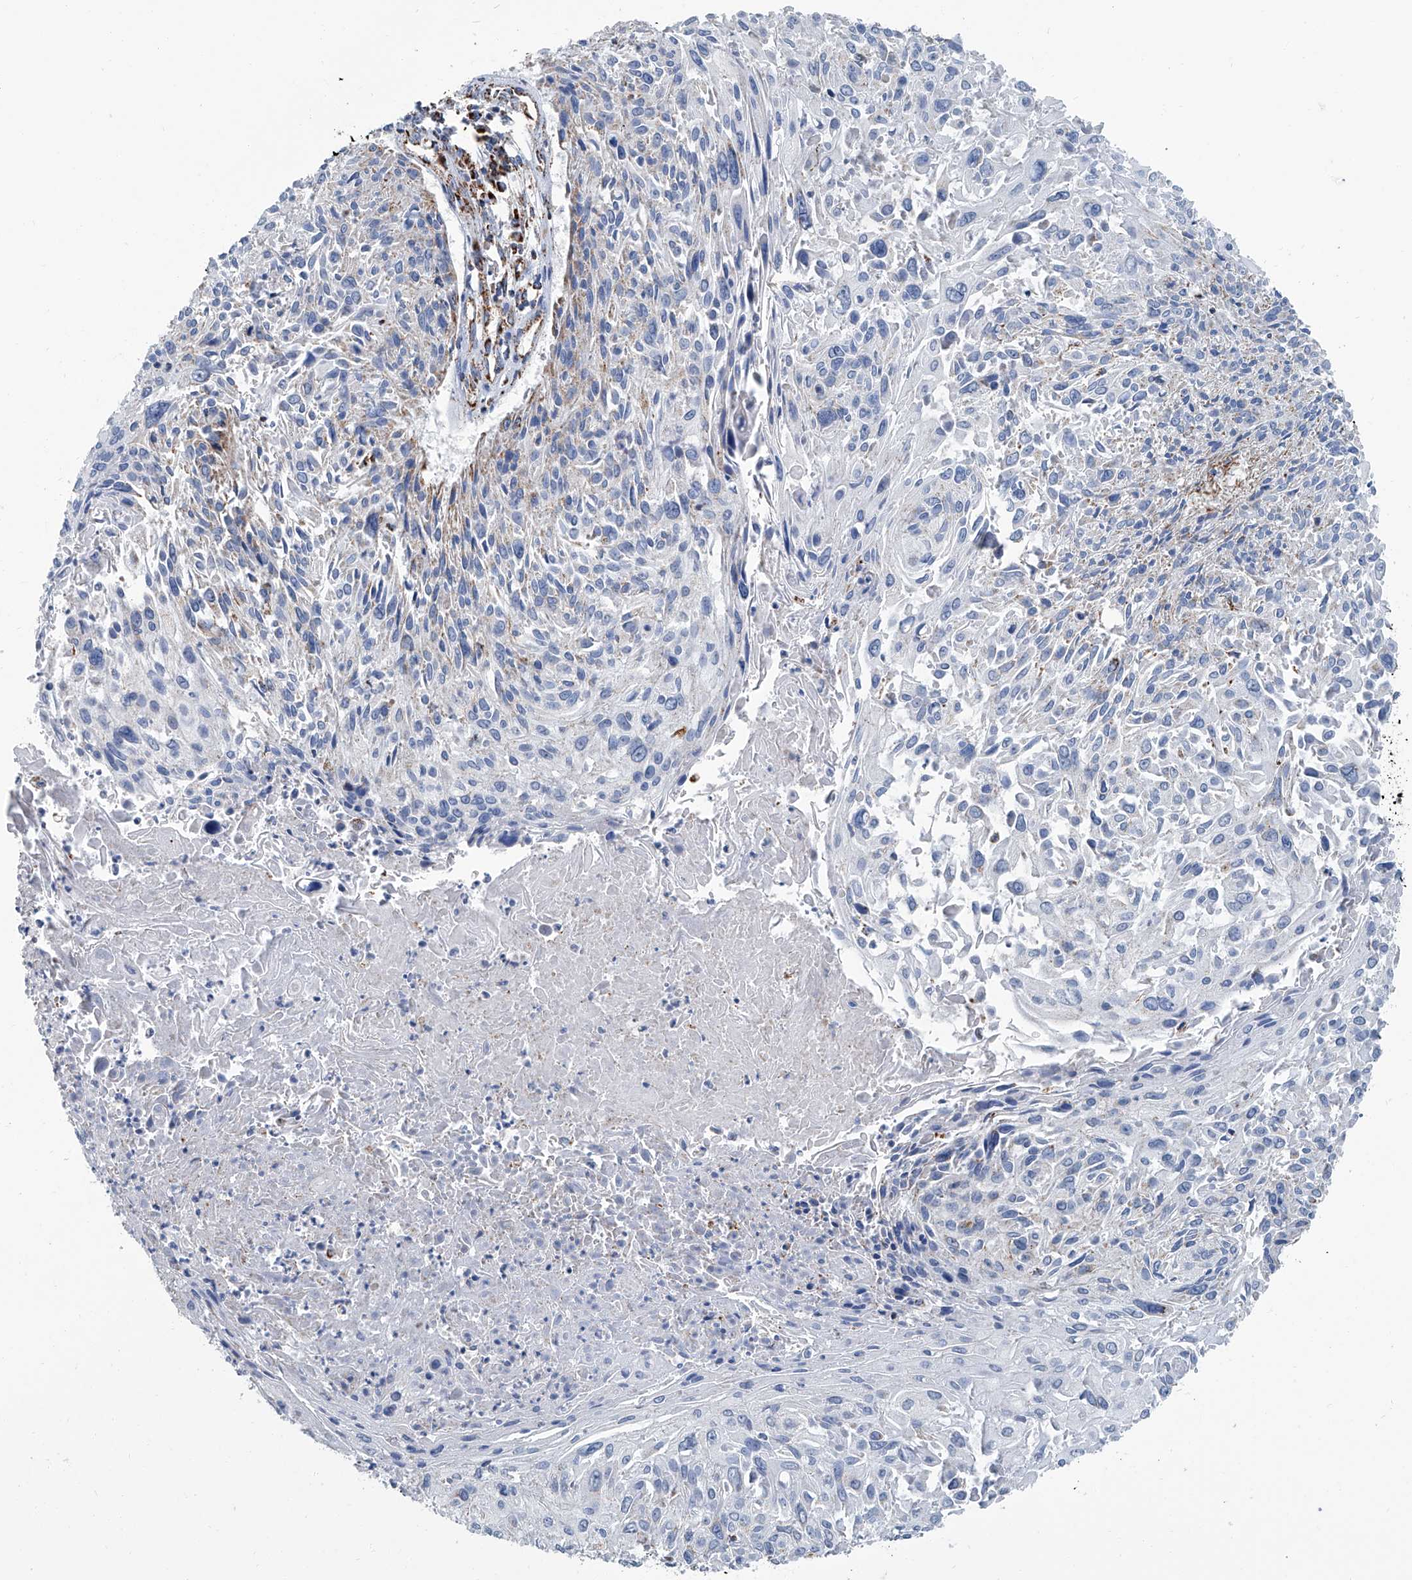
{"staining": {"intensity": "weak", "quantity": "<25%", "location": "cytoplasmic/membranous"}, "tissue": "cervical cancer", "cell_type": "Tumor cells", "image_type": "cancer", "snomed": [{"axis": "morphology", "description": "Squamous cell carcinoma, NOS"}, {"axis": "topography", "description": "Cervix"}], "caption": "This is an immunohistochemistry photomicrograph of cervical cancer. There is no positivity in tumor cells.", "gene": "MT-ND1", "patient": {"sex": "female", "age": 51}}